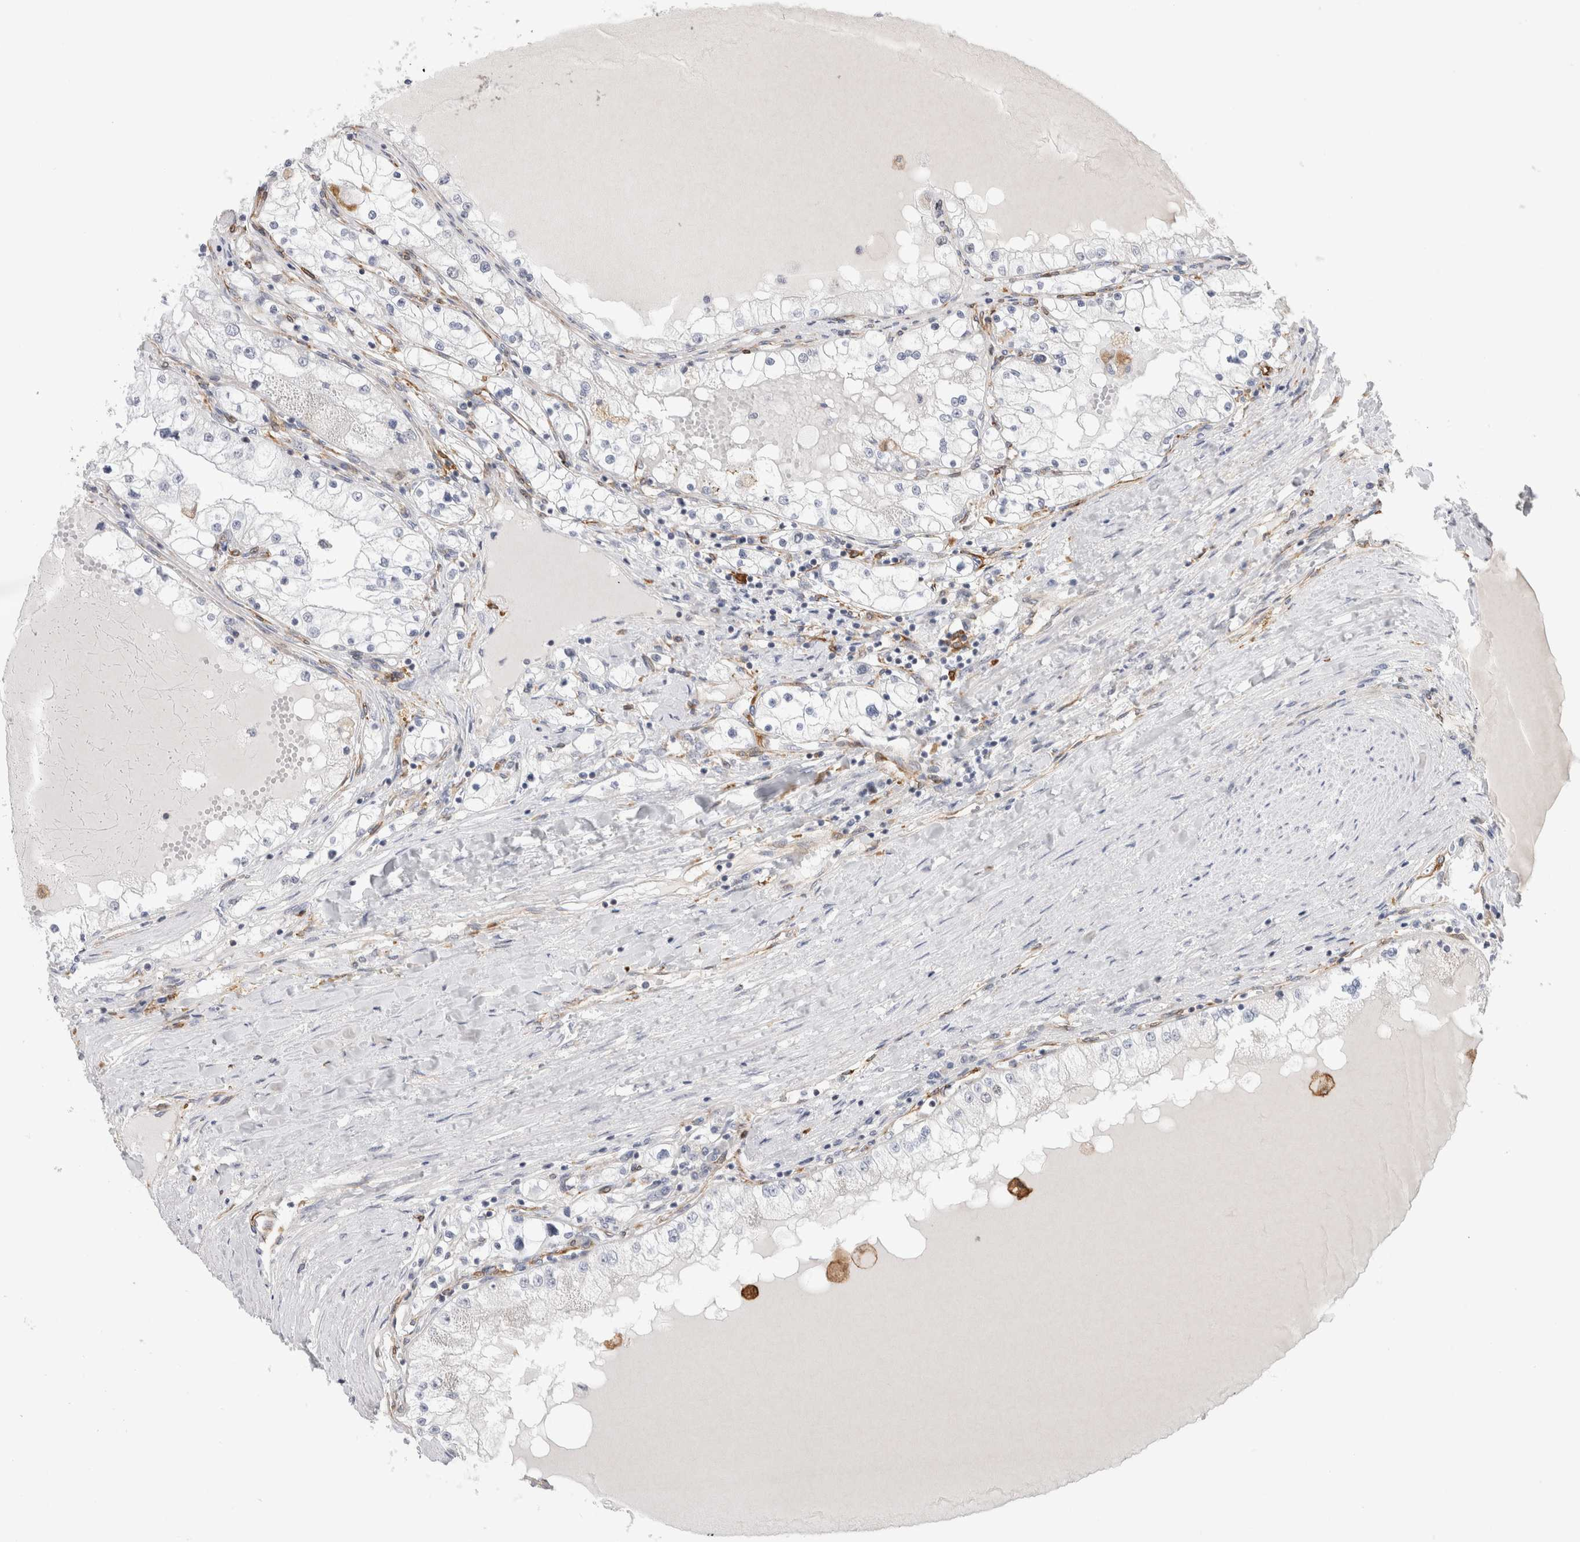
{"staining": {"intensity": "negative", "quantity": "none", "location": "none"}, "tissue": "renal cancer", "cell_type": "Tumor cells", "image_type": "cancer", "snomed": [{"axis": "morphology", "description": "Adenocarcinoma, NOS"}, {"axis": "topography", "description": "Kidney"}], "caption": "Tumor cells are negative for protein expression in human renal cancer (adenocarcinoma). The staining was performed using DAB to visualize the protein expression in brown, while the nuclei were stained in blue with hematoxylin (Magnification: 20x).", "gene": "SYTL5", "patient": {"sex": "male", "age": 68}}